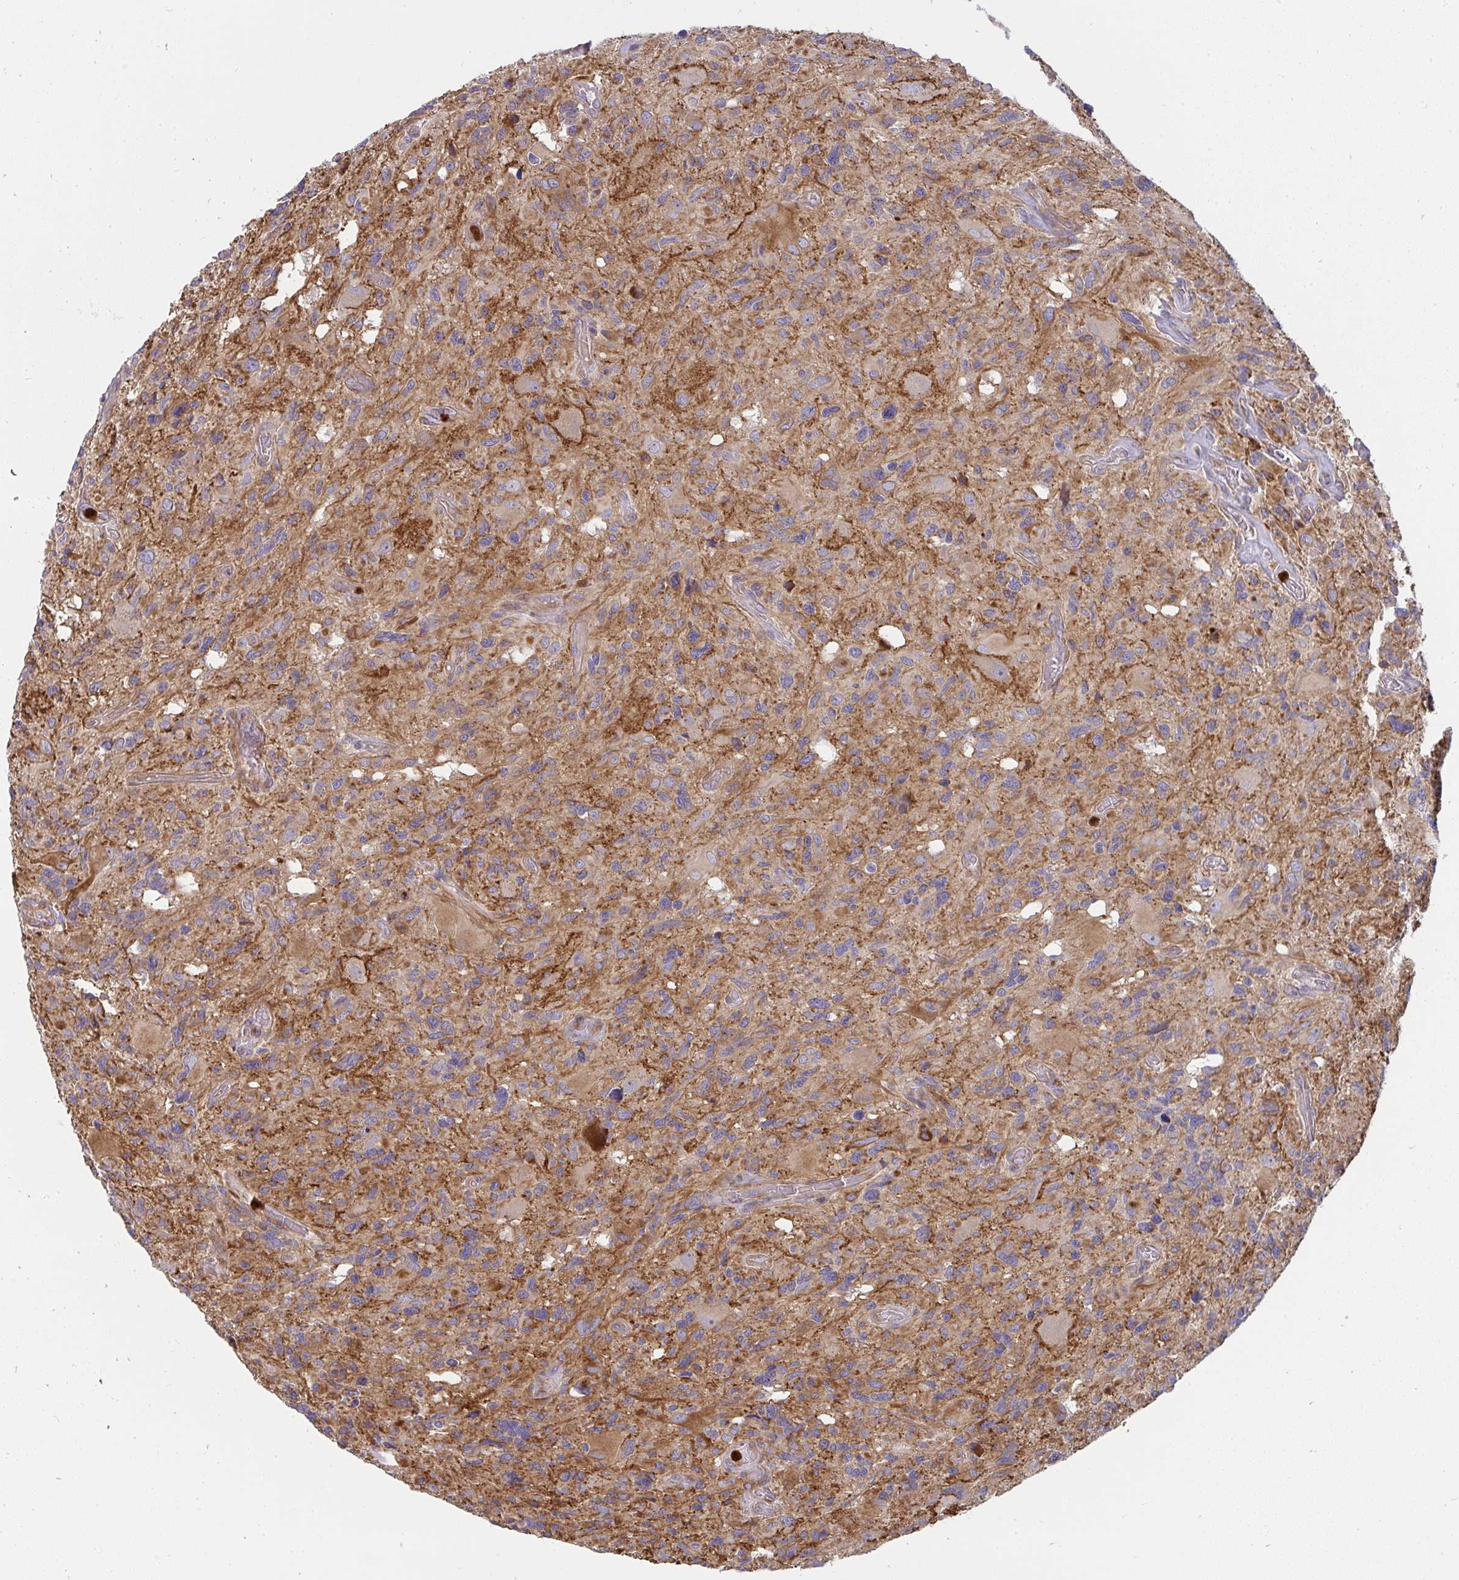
{"staining": {"intensity": "moderate", "quantity": "<25%", "location": "cytoplasmic/membranous"}, "tissue": "glioma", "cell_type": "Tumor cells", "image_type": "cancer", "snomed": [{"axis": "morphology", "description": "Glioma, malignant, High grade"}, {"axis": "topography", "description": "Brain"}], "caption": "Glioma stained for a protein demonstrates moderate cytoplasmic/membranous positivity in tumor cells.", "gene": "CSF3R", "patient": {"sex": "male", "age": 49}}